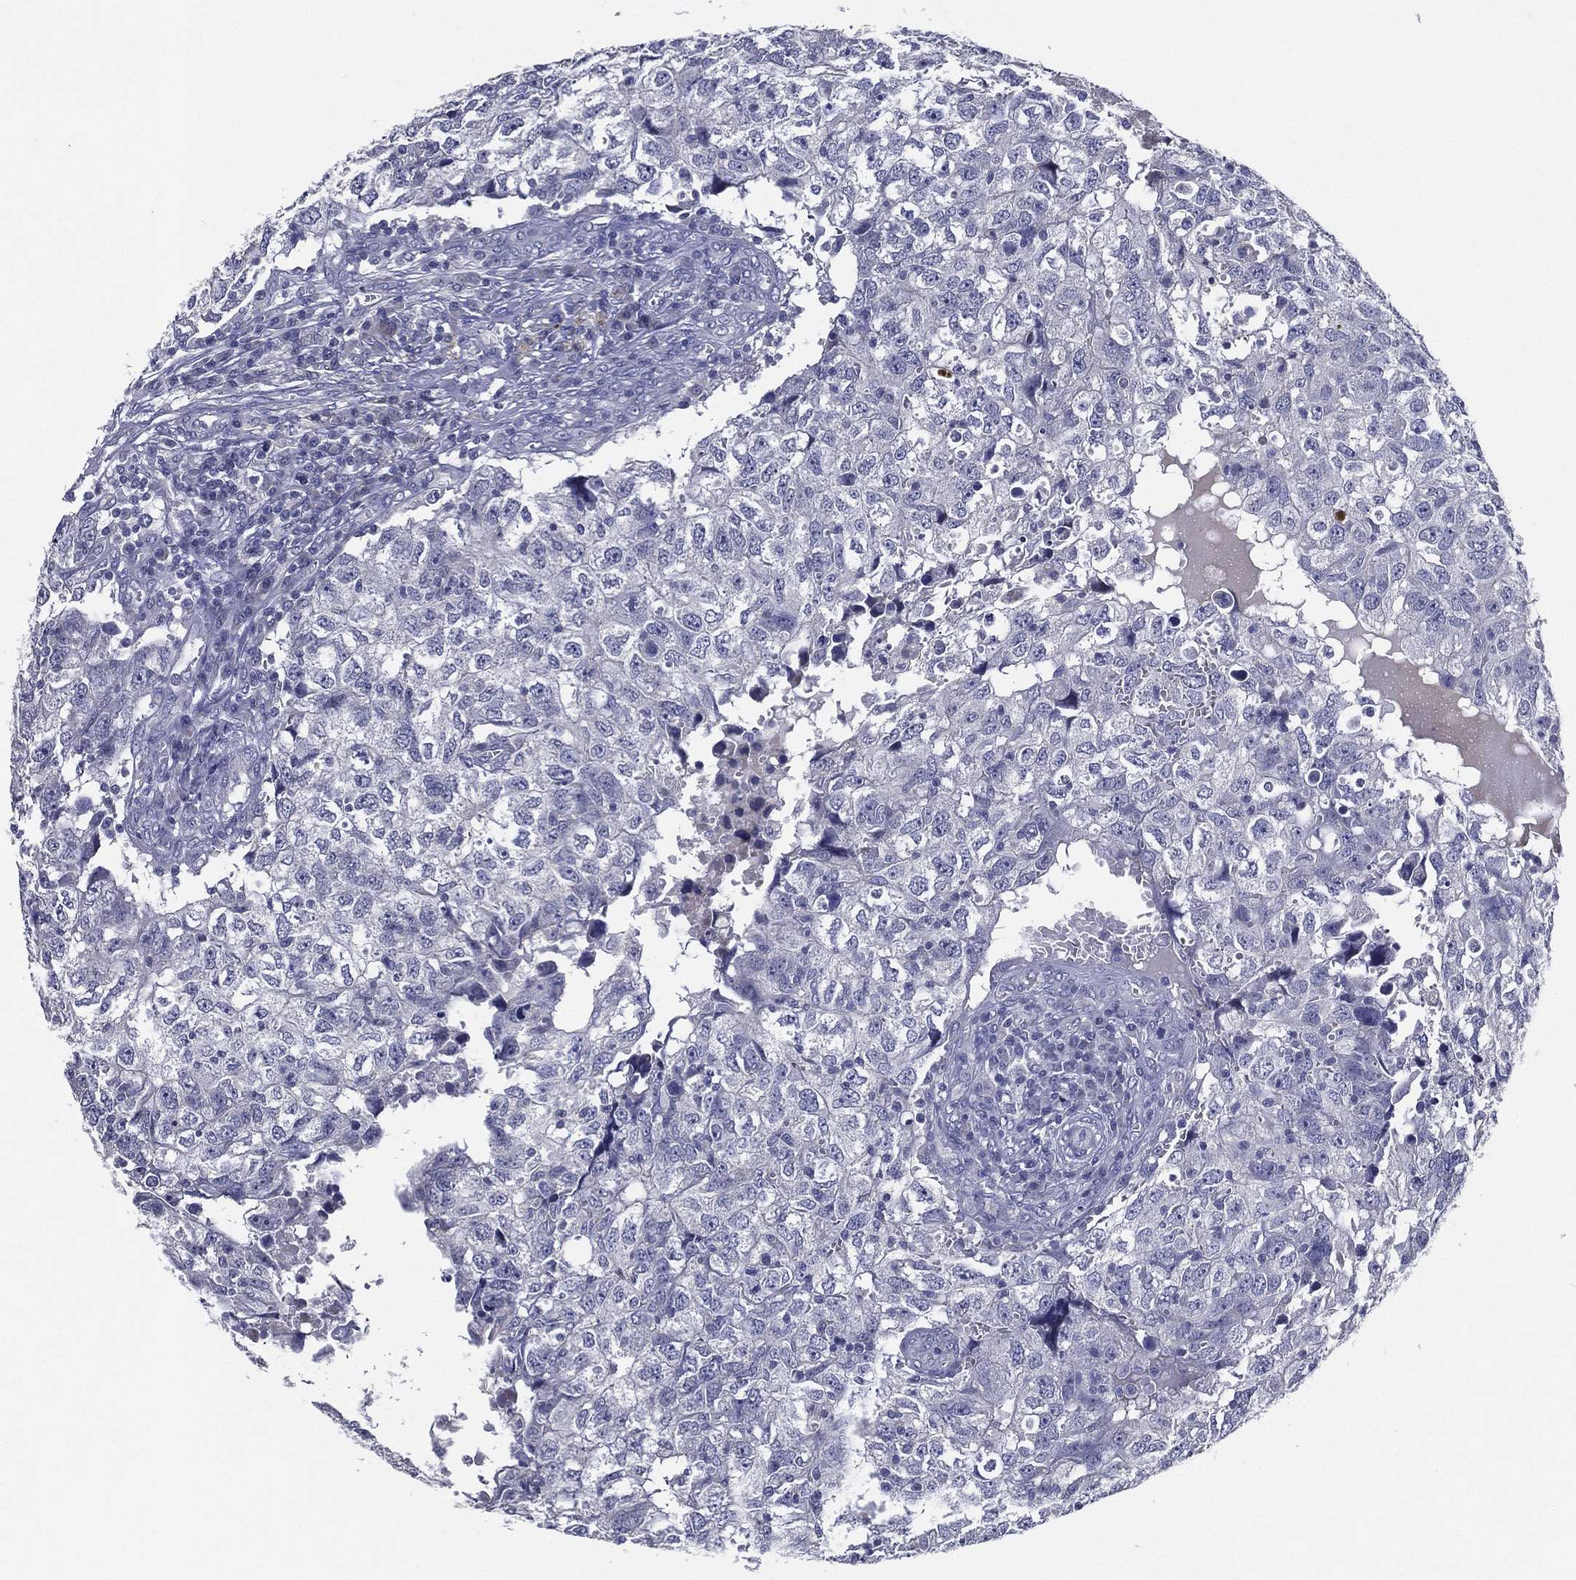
{"staining": {"intensity": "negative", "quantity": "none", "location": "none"}, "tissue": "breast cancer", "cell_type": "Tumor cells", "image_type": "cancer", "snomed": [{"axis": "morphology", "description": "Duct carcinoma"}, {"axis": "topography", "description": "Breast"}], "caption": "There is no significant expression in tumor cells of breast cancer. (DAB immunohistochemistry with hematoxylin counter stain).", "gene": "SLC13A4", "patient": {"sex": "female", "age": 30}}